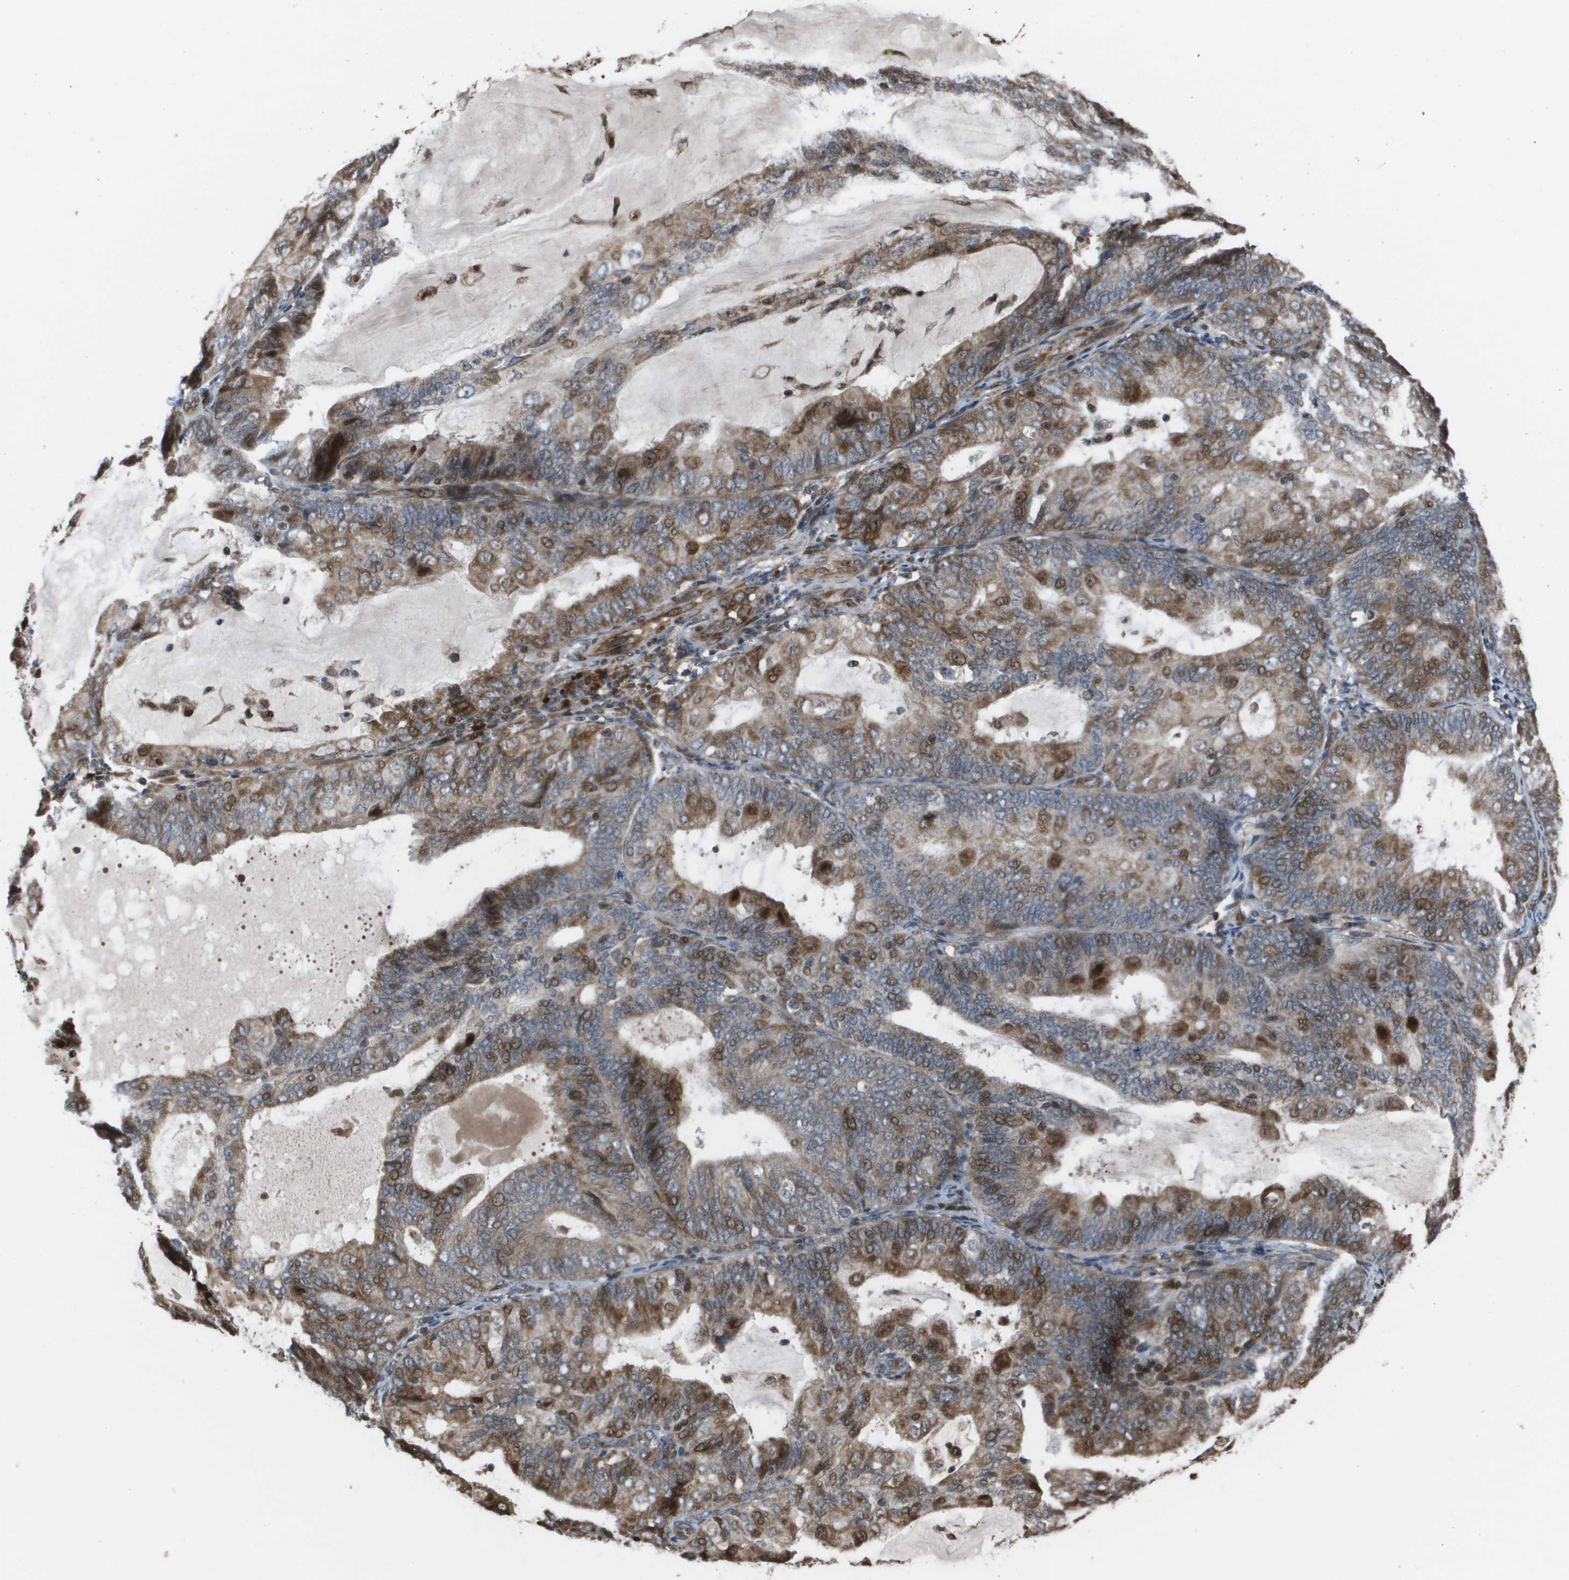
{"staining": {"intensity": "moderate", "quantity": "25%-75%", "location": "cytoplasmic/membranous,nuclear"}, "tissue": "endometrial cancer", "cell_type": "Tumor cells", "image_type": "cancer", "snomed": [{"axis": "morphology", "description": "Adenocarcinoma, NOS"}, {"axis": "topography", "description": "Endometrium"}], "caption": "Protein staining displays moderate cytoplasmic/membranous and nuclear staining in about 25%-75% of tumor cells in endometrial cancer.", "gene": "AXIN2", "patient": {"sex": "female", "age": 81}}